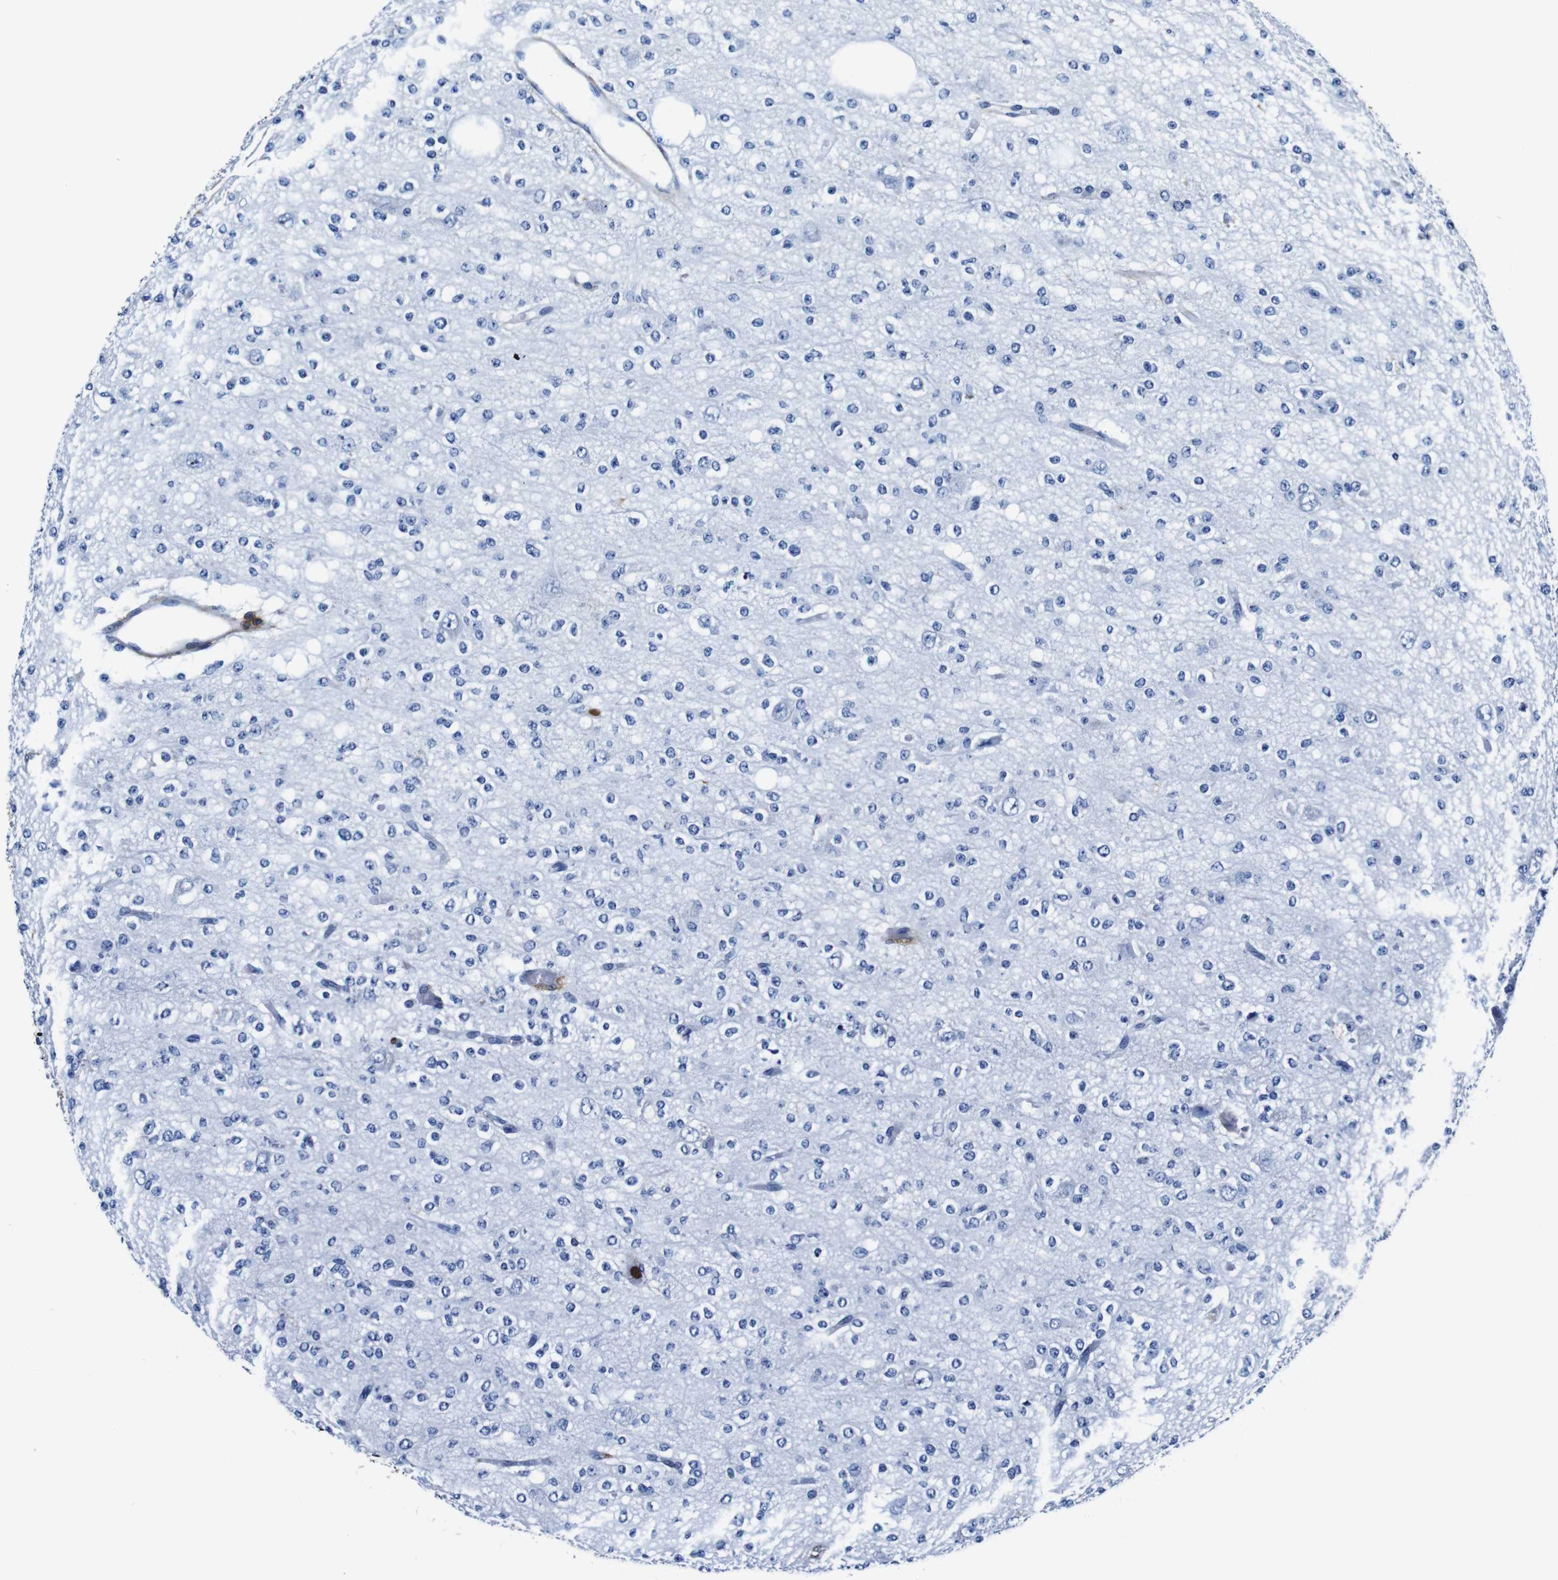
{"staining": {"intensity": "negative", "quantity": "none", "location": "none"}, "tissue": "glioma", "cell_type": "Tumor cells", "image_type": "cancer", "snomed": [{"axis": "morphology", "description": "Glioma, malignant, Low grade"}, {"axis": "topography", "description": "Brain"}], "caption": "Tumor cells show no significant positivity in malignant glioma (low-grade). (DAB (3,3'-diaminobenzidine) immunohistochemistry (IHC), high magnification).", "gene": "ANXA1", "patient": {"sex": "male", "age": 38}}